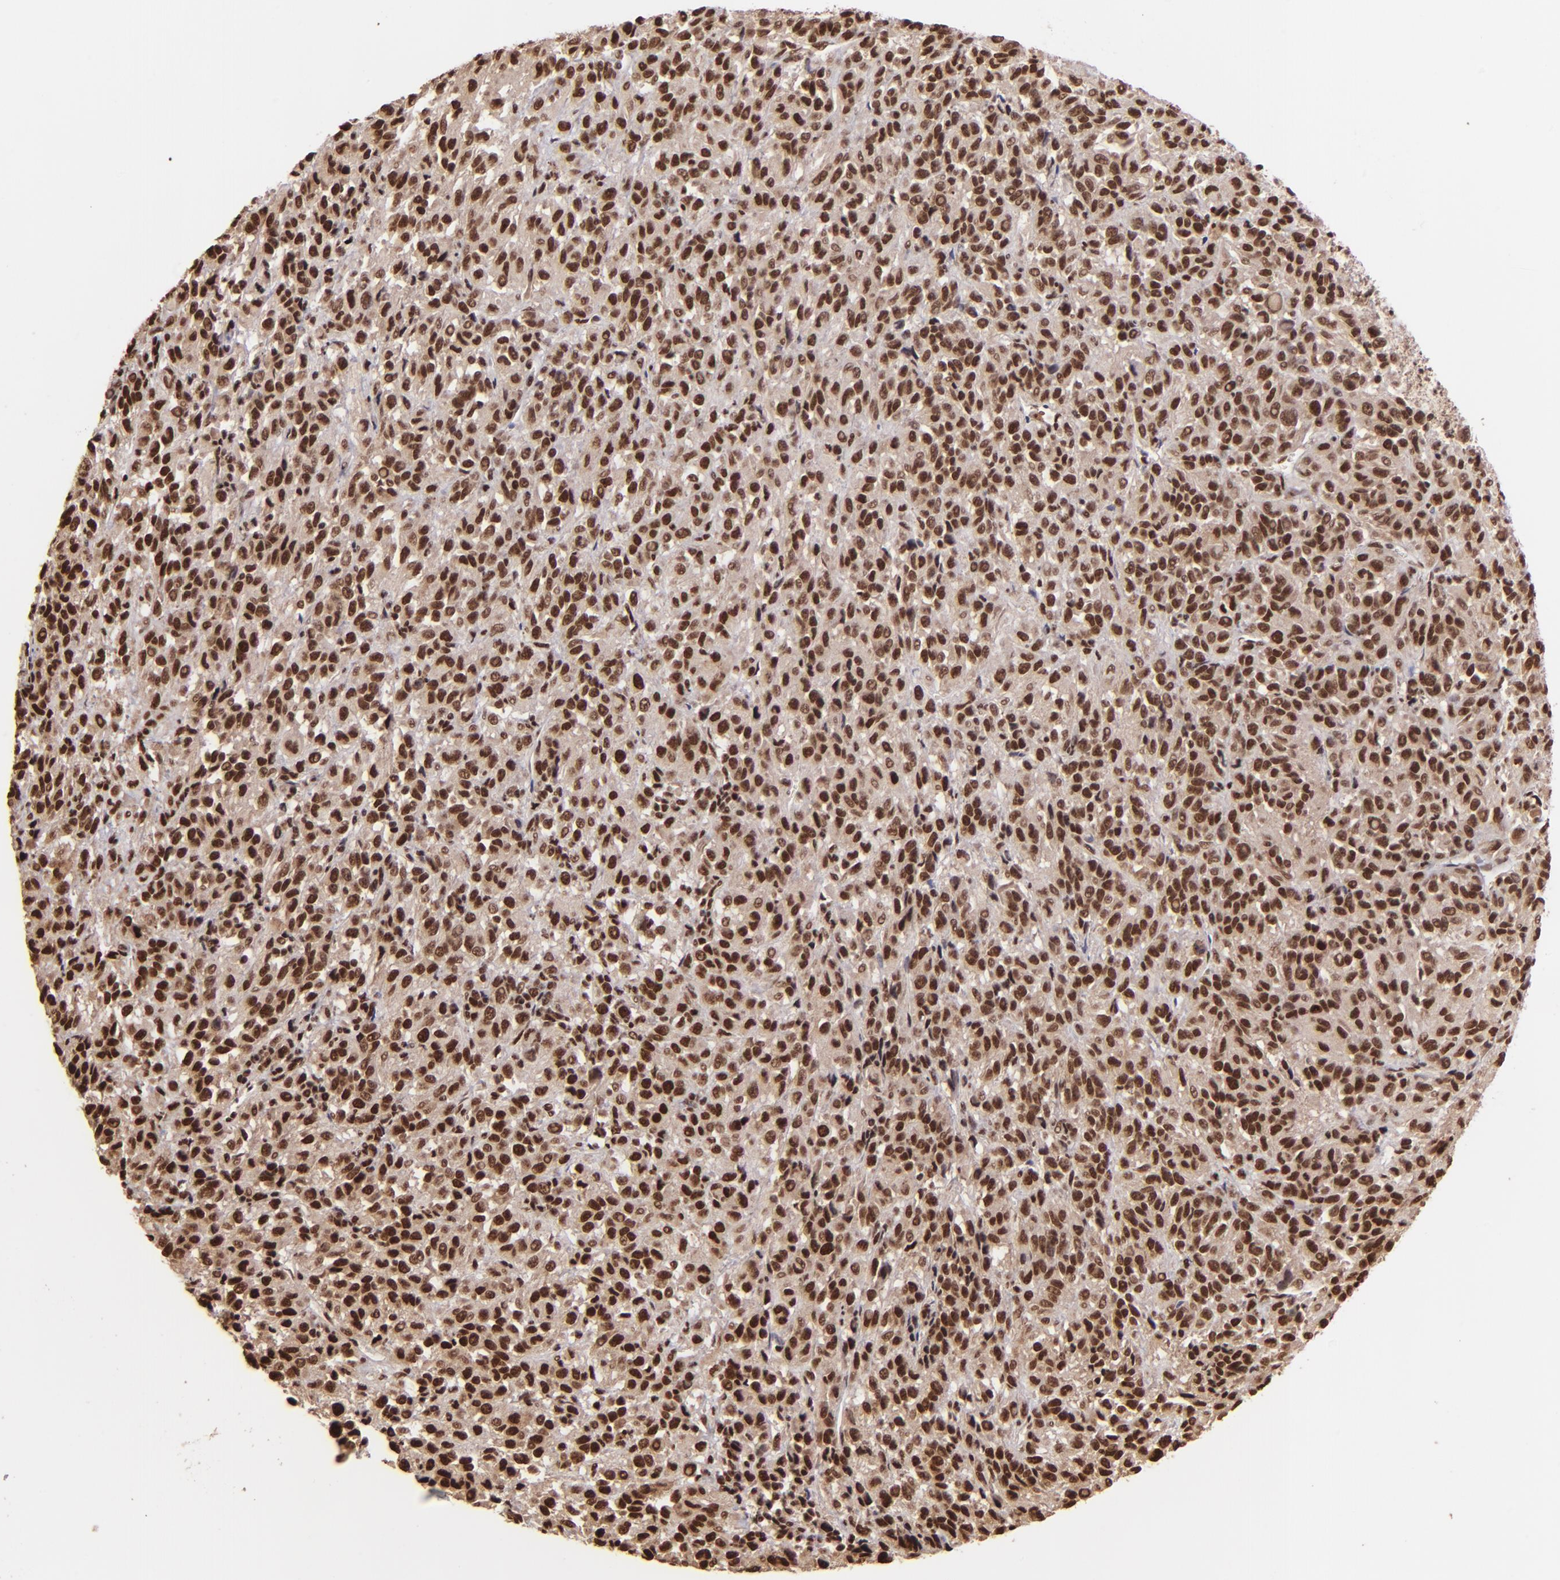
{"staining": {"intensity": "strong", "quantity": ">75%", "location": "nuclear"}, "tissue": "melanoma", "cell_type": "Tumor cells", "image_type": "cancer", "snomed": [{"axis": "morphology", "description": "Malignant melanoma, Metastatic site"}, {"axis": "topography", "description": "Lung"}], "caption": "Immunohistochemical staining of malignant melanoma (metastatic site) exhibits high levels of strong nuclear protein positivity in approximately >75% of tumor cells.", "gene": "PQBP1", "patient": {"sex": "male", "age": 64}}